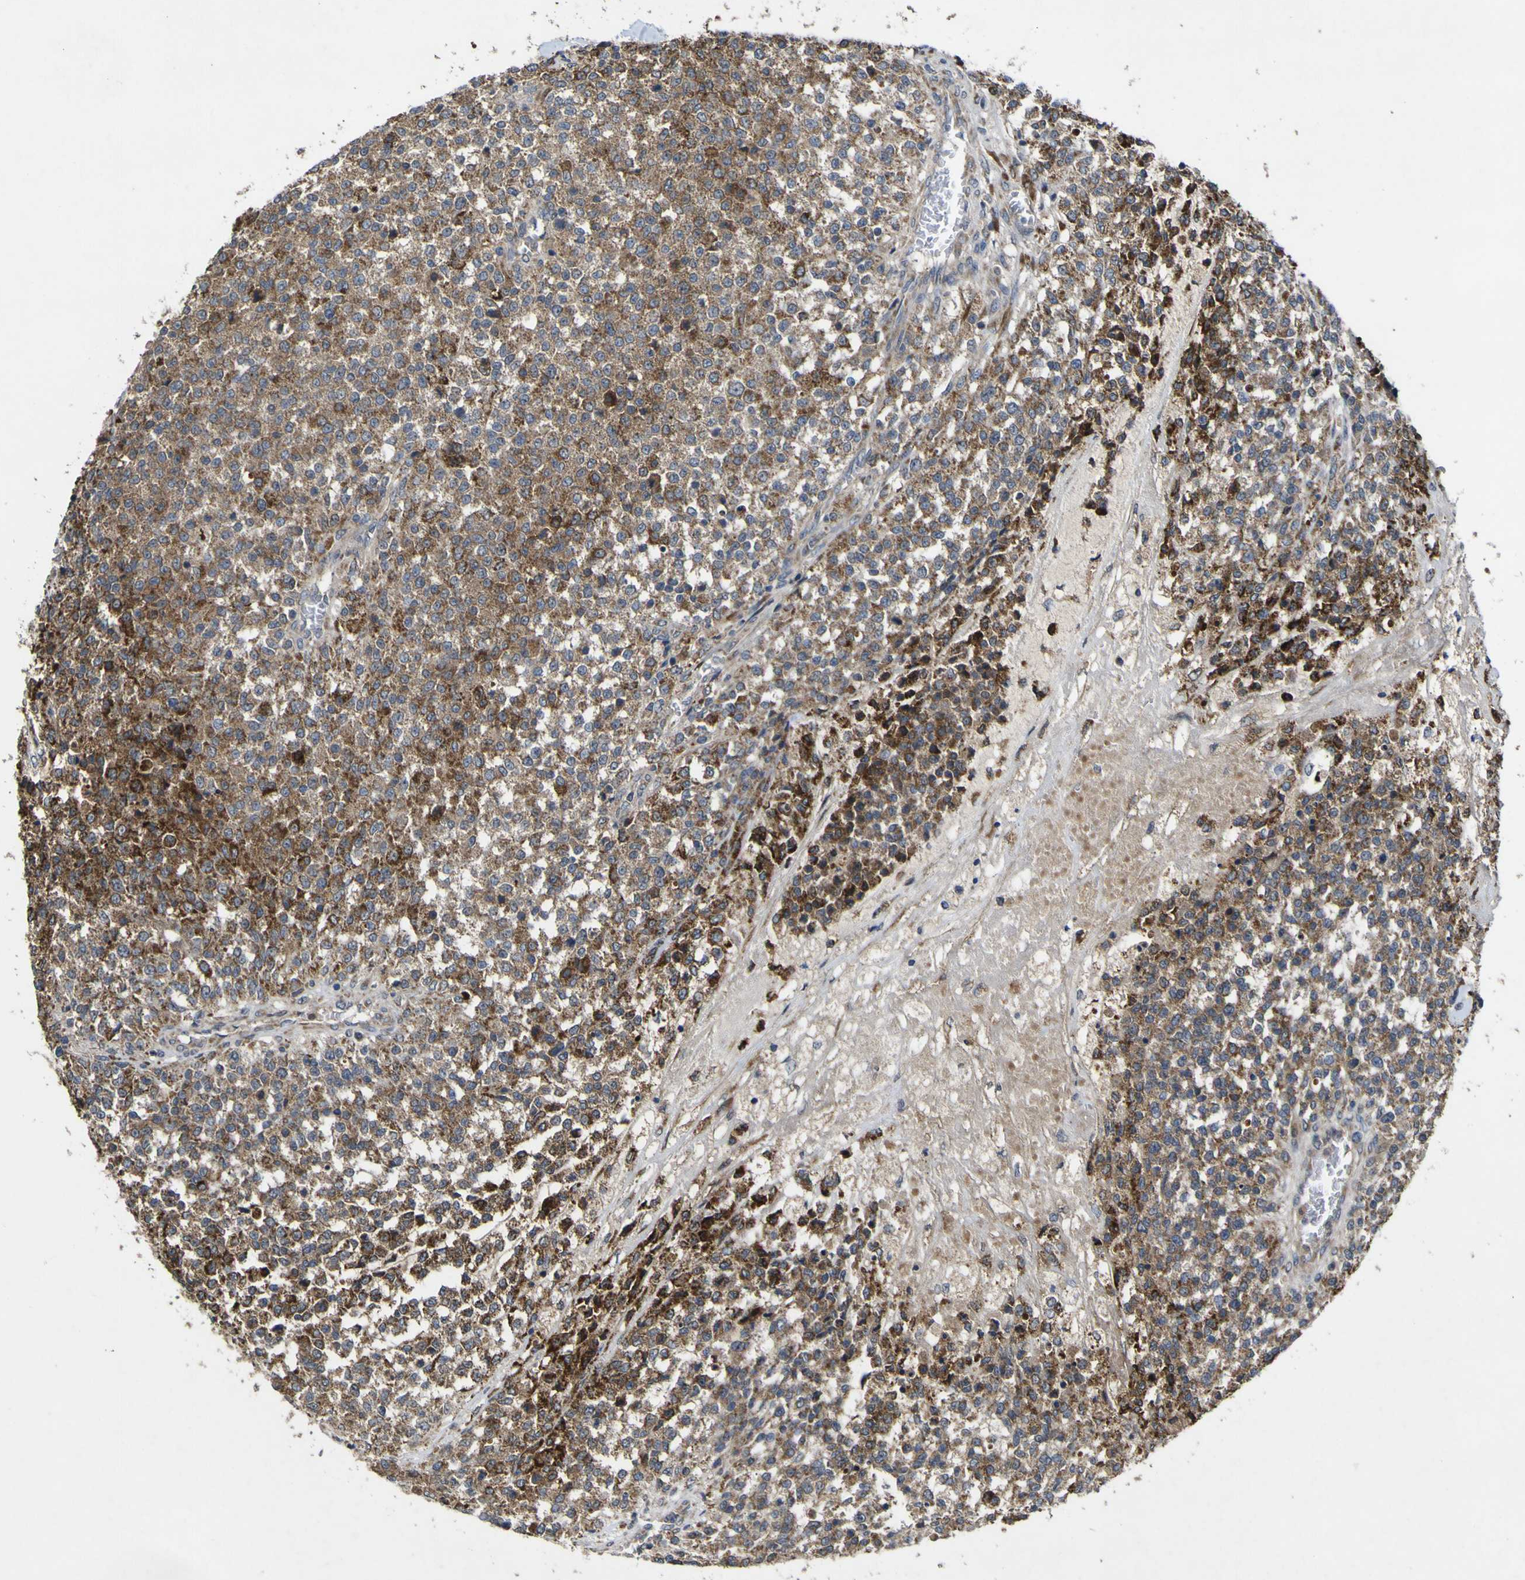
{"staining": {"intensity": "moderate", "quantity": ">75%", "location": "cytoplasmic/membranous"}, "tissue": "testis cancer", "cell_type": "Tumor cells", "image_type": "cancer", "snomed": [{"axis": "morphology", "description": "Seminoma, NOS"}, {"axis": "topography", "description": "Testis"}], "caption": "Testis cancer (seminoma) was stained to show a protein in brown. There is medium levels of moderate cytoplasmic/membranous positivity in about >75% of tumor cells.", "gene": "IRAK2", "patient": {"sex": "male", "age": 59}}